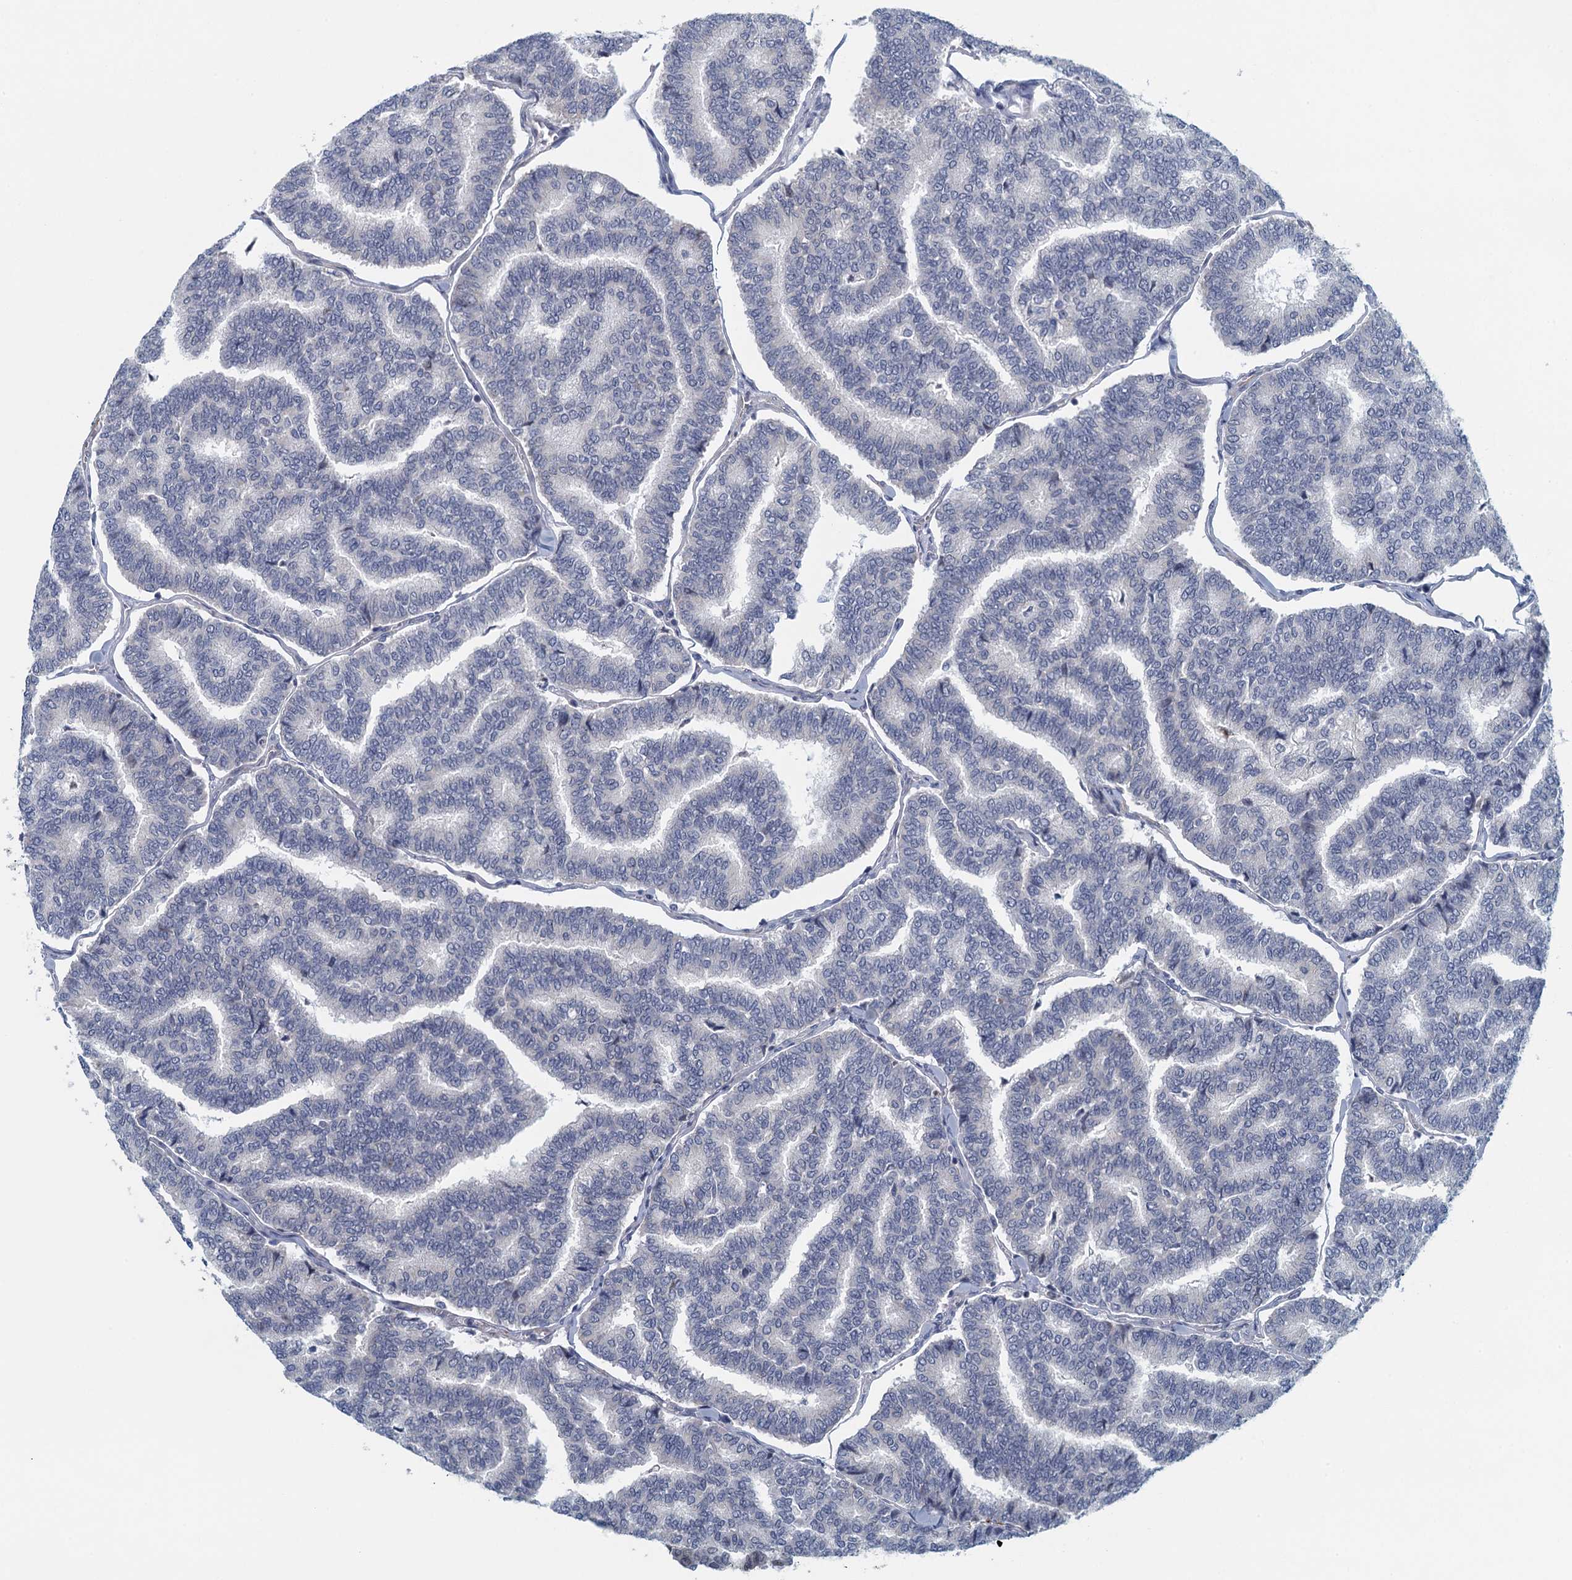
{"staining": {"intensity": "negative", "quantity": "none", "location": "none"}, "tissue": "thyroid cancer", "cell_type": "Tumor cells", "image_type": "cancer", "snomed": [{"axis": "morphology", "description": "Papillary adenocarcinoma, NOS"}, {"axis": "topography", "description": "Thyroid gland"}], "caption": "A high-resolution photomicrograph shows IHC staining of thyroid papillary adenocarcinoma, which exhibits no significant positivity in tumor cells.", "gene": "ALG2", "patient": {"sex": "female", "age": 35}}